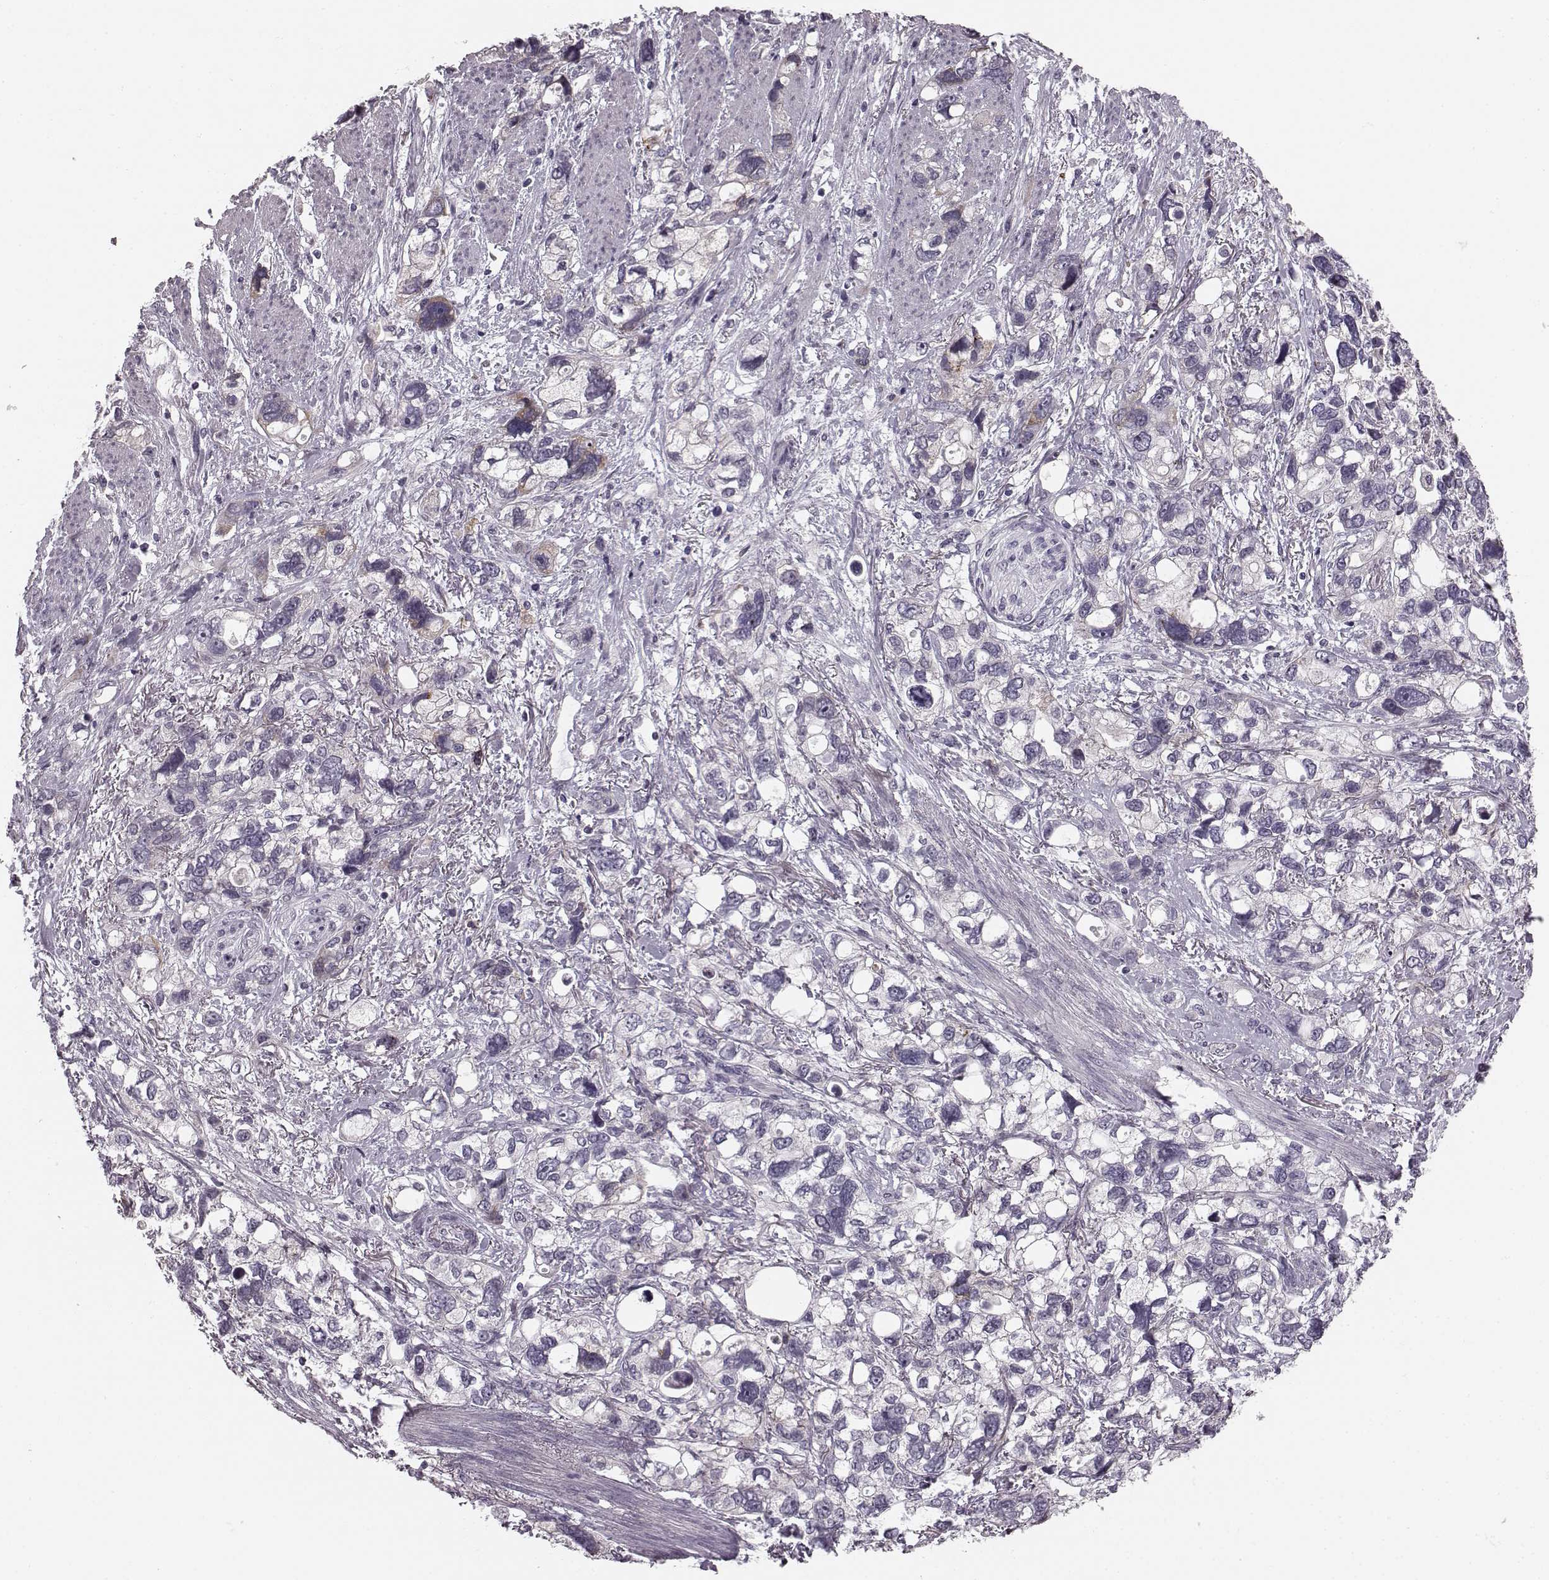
{"staining": {"intensity": "negative", "quantity": "none", "location": "none"}, "tissue": "stomach cancer", "cell_type": "Tumor cells", "image_type": "cancer", "snomed": [{"axis": "morphology", "description": "Adenocarcinoma, NOS"}, {"axis": "topography", "description": "Stomach, upper"}], "caption": "High magnification brightfield microscopy of stomach cancer (adenocarcinoma) stained with DAB (3,3'-diaminobenzidine) (brown) and counterstained with hematoxylin (blue): tumor cells show no significant staining.", "gene": "FAM234B", "patient": {"sex": "female", "age": 81}}